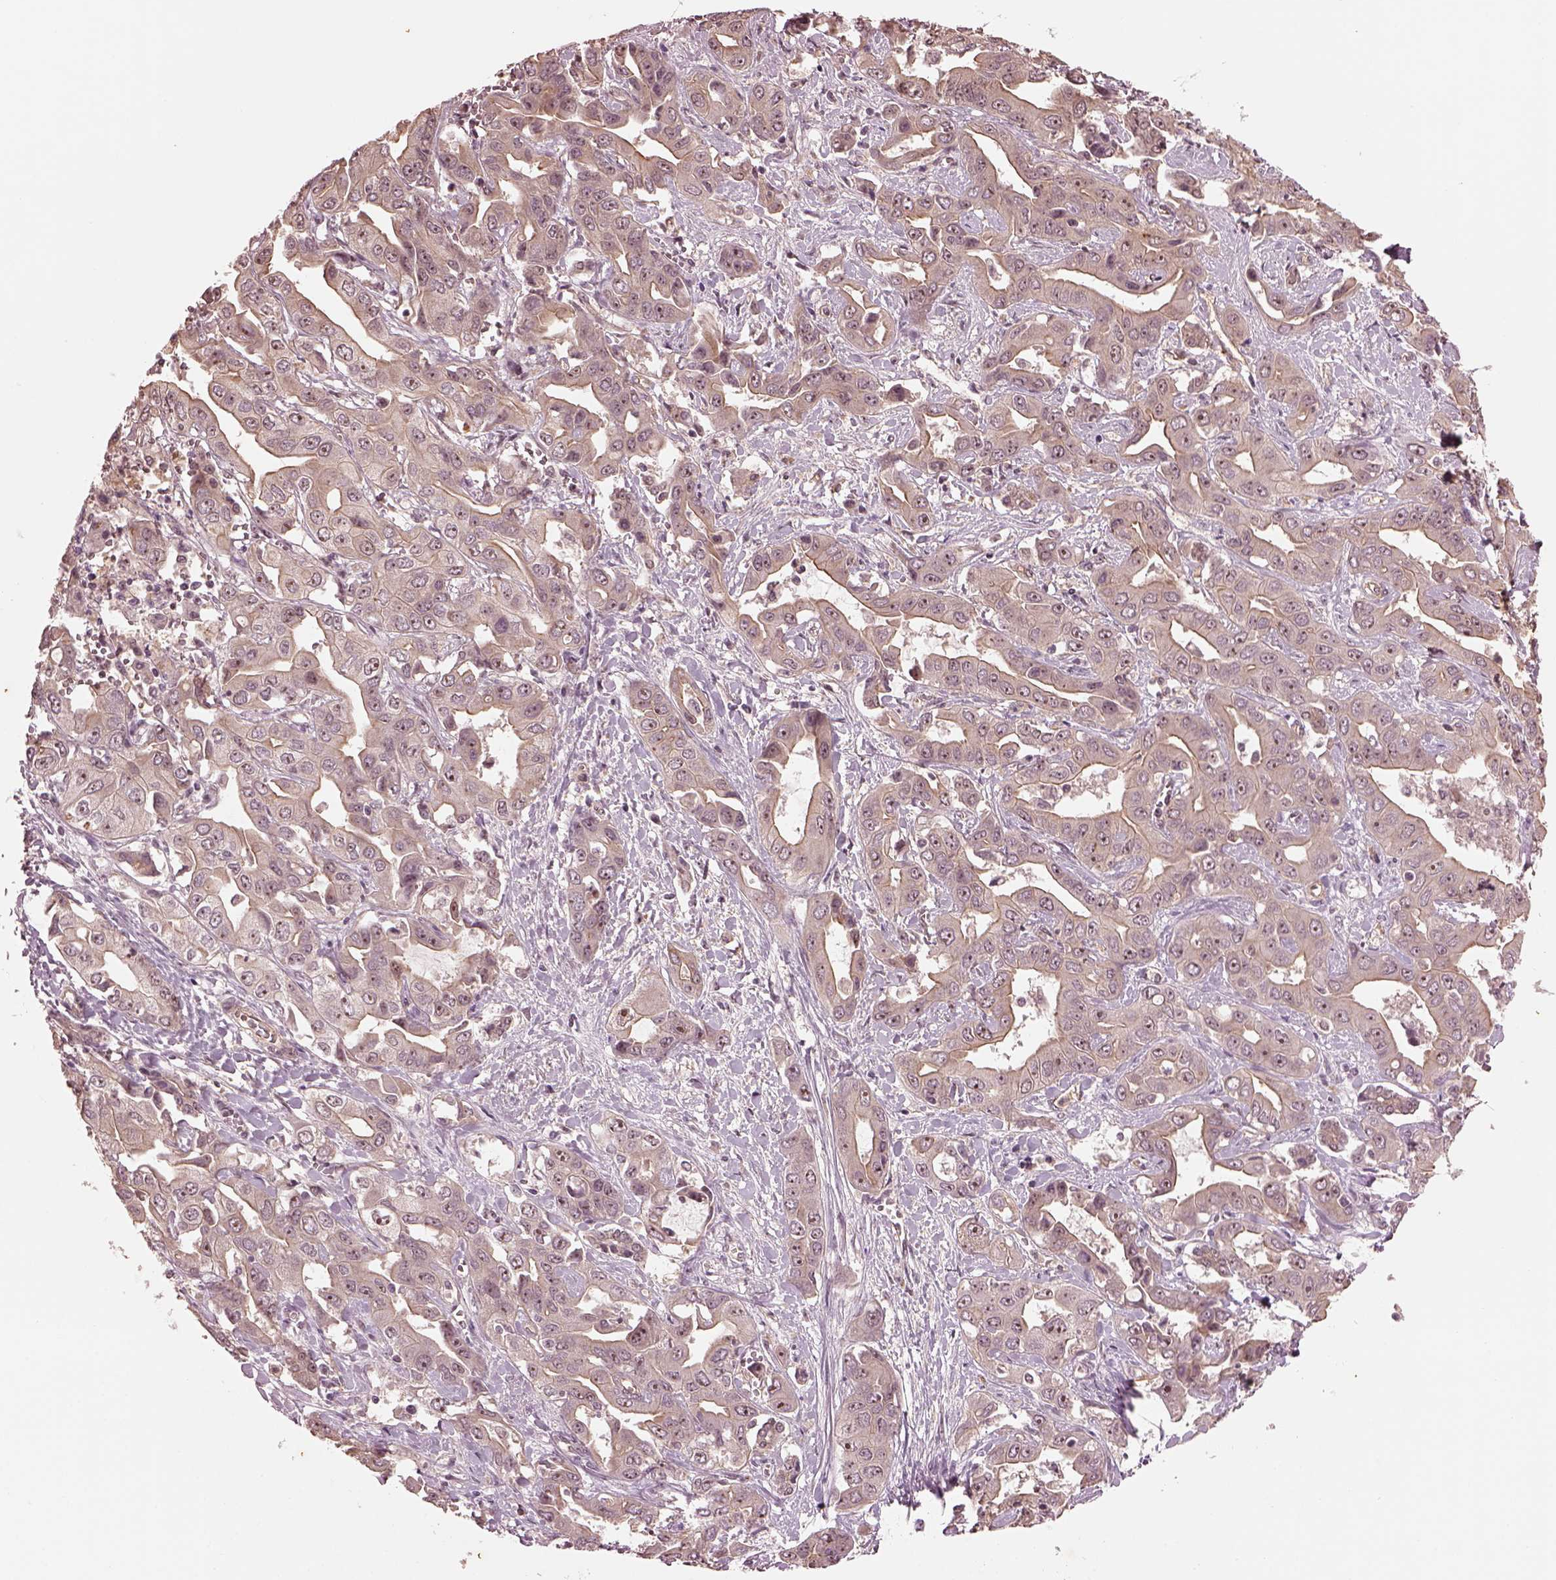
{"staining": {"intensity": "moderate", "quantity": "25%-75%", "location": "cytoplasmic/membranous,nuclear"}, "tissue": "liver cancer", "cell_type": "Tumor cells", "image_type": "cancer", "snomed": [{"axis": "morphology", "description": "Cholangiocarcinoma"}, {"axis": "topography", "description": "Liver"}], "caption": "Liver cholangiocarcinoma stained for a protein (brown) exhibits moderate cytoplasmic/membranous and nuclear positive positivity in about 25%-75% of tumor cells.", "gene": "GNRH1", "patient": {"sex": "female", "age": 52}}